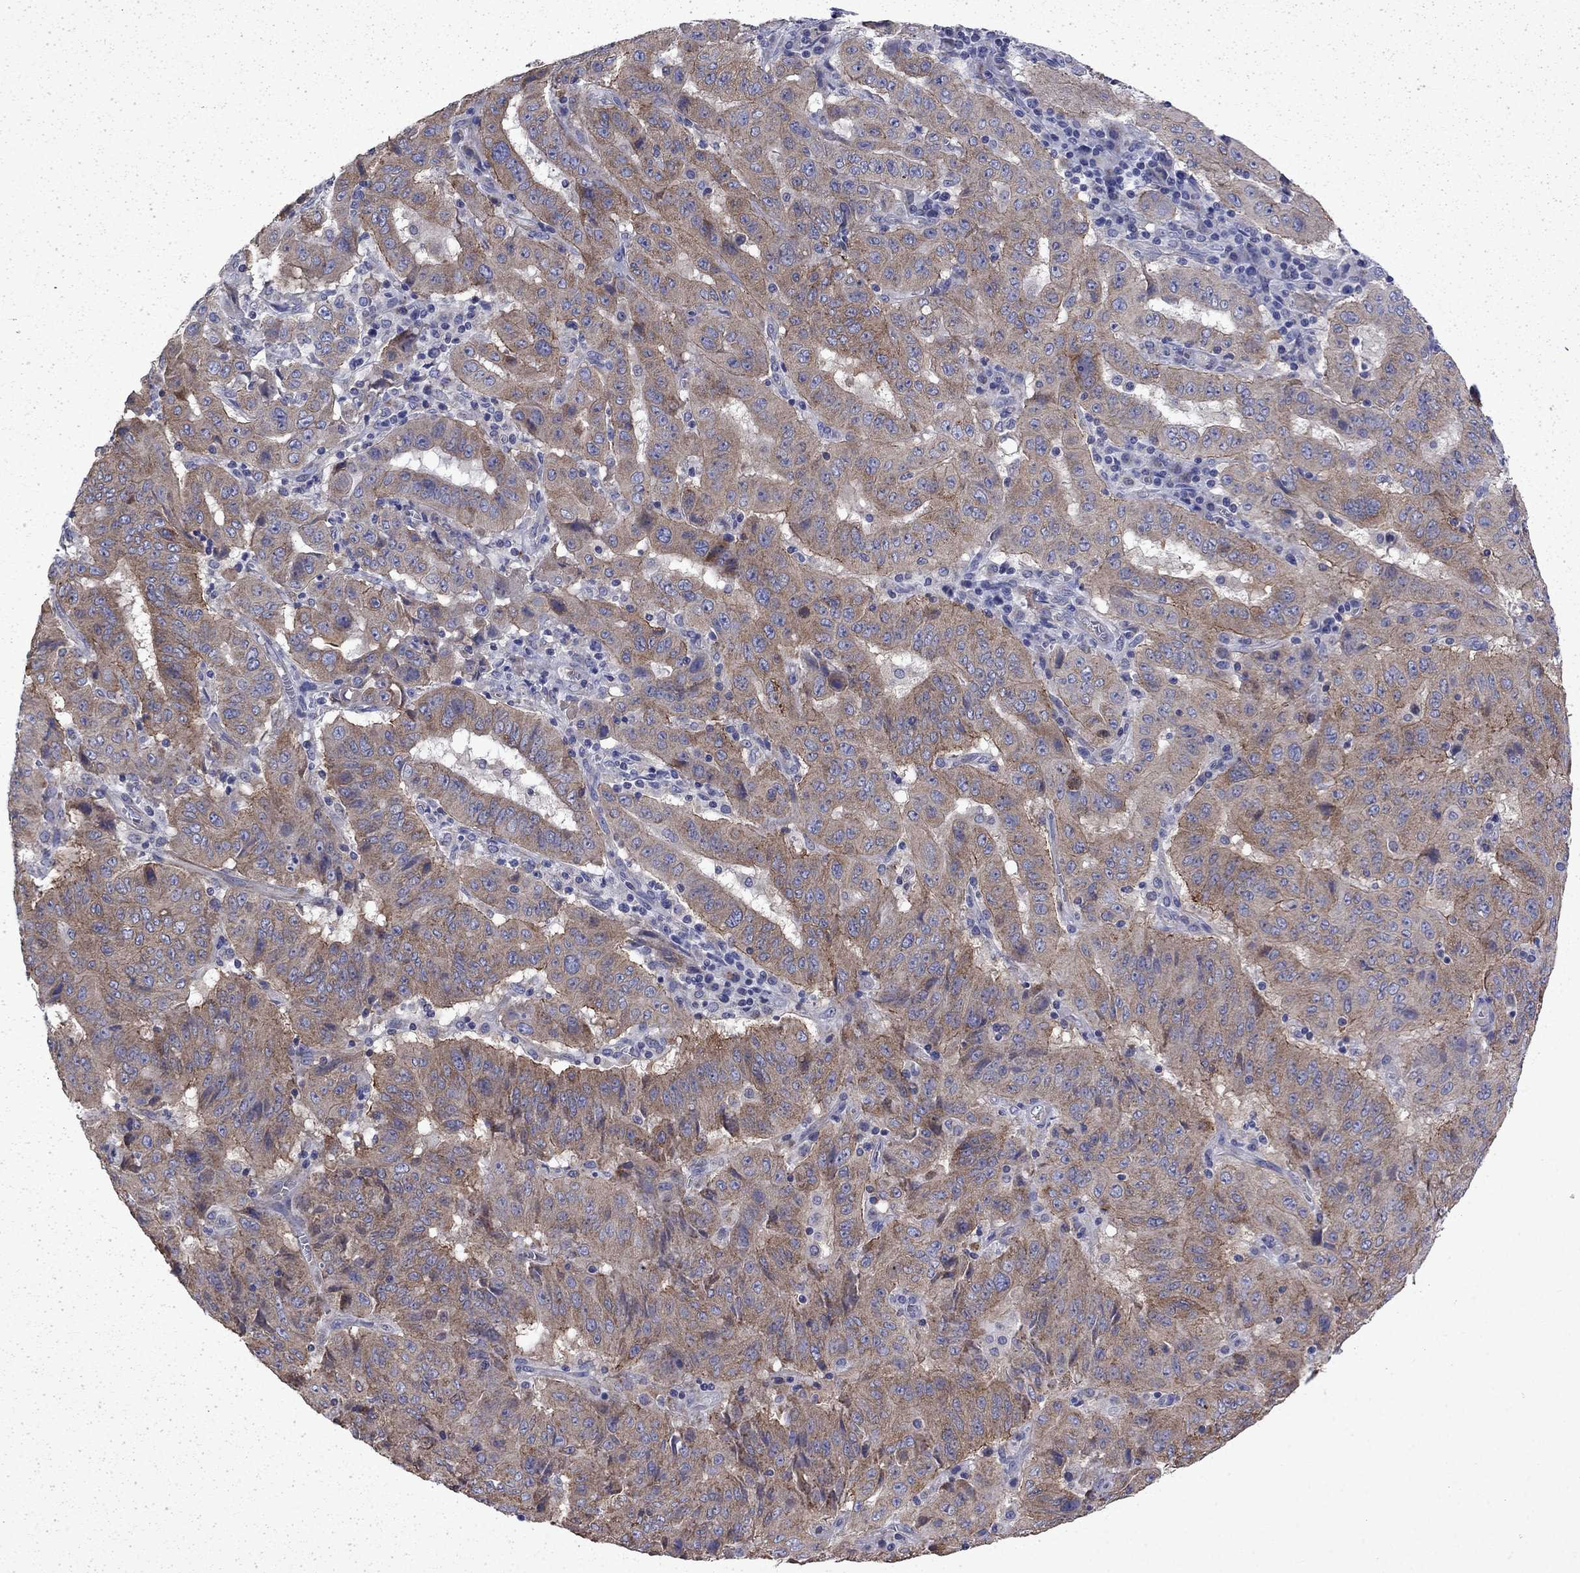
{"staining": {"intensity": "moderate", "quantity": "25%-75%", "location": "cytoplasmic/membranous"}, "tissue": "pancreatic cancer", "cell_type": "Tumor cells", "image_type": "cancer", "snomed": [{"axis": "morphology", "description": "Adenocarcinoma, NOS"}, {"axis": "topography", "description": "Pancreas"}], "caption": "IHC of human adenocarcinoma (pancreatic) demonstrates medium levels of moderate cytoplasmic/membranous positivity in about 25%-75% of tumor cells.", "gene": "DTNA", "patient": {"sex": "male", "age": 63}}